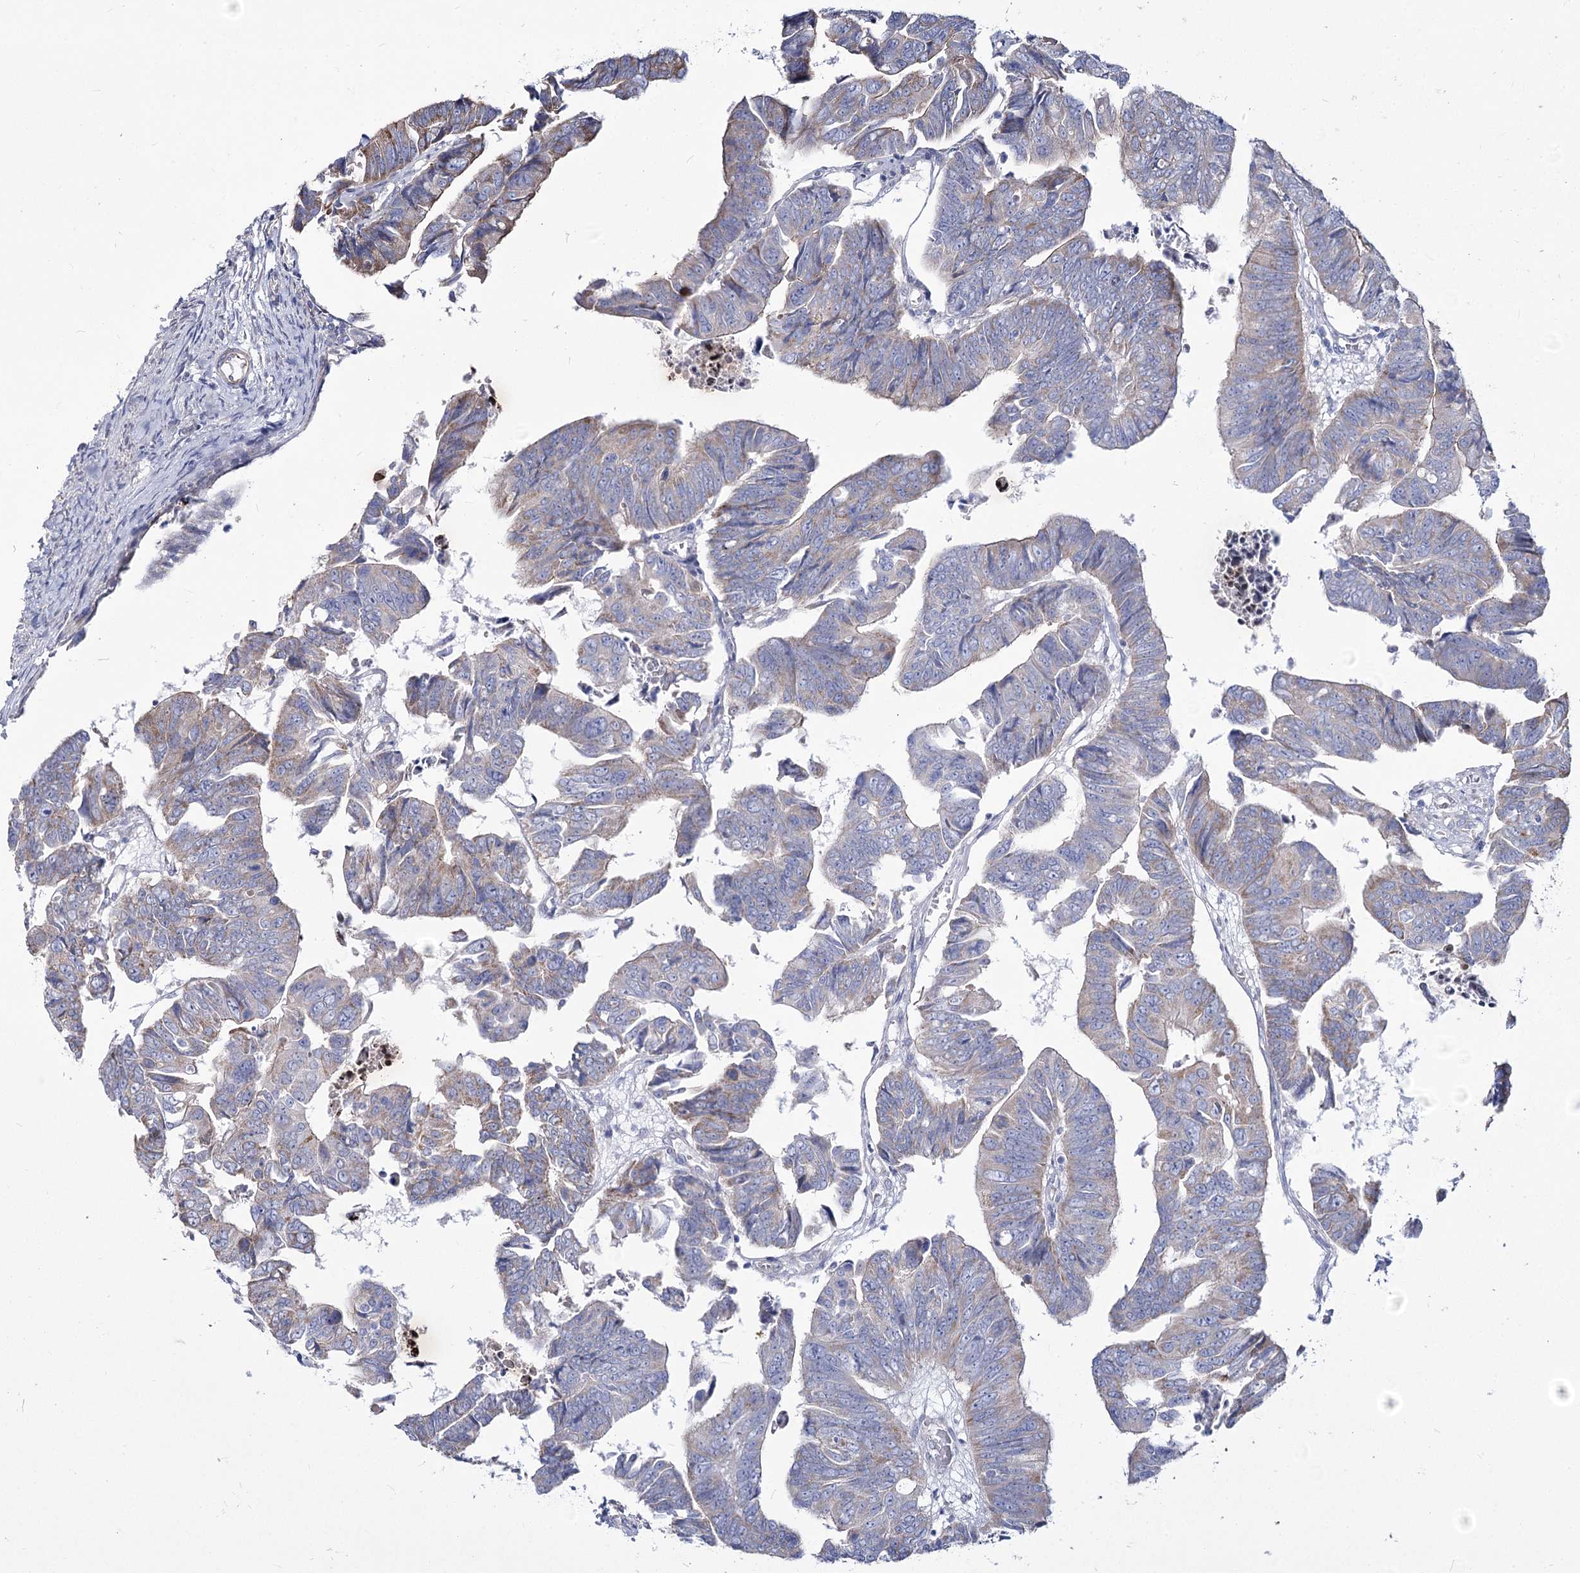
{"staining": {"intensity": "weak", "quantity": "<25%", "location": "cytoplasmic/membranous"}, "tissue": "colorectal cancer", "cell_type": "Tumor cells", "image_type": "cancer", "snomed": [{"axis": "morphology", "description": "Adenocarcinoma, NOS"}, {"axis": "topography", "description": "Rectum"}], "caption": "Immunohistochemistry micrograph of human colorectal cancer stained for a protein (brown), which displays no expression in tumor cells.", "gene": "ME3", "patient": {"sex": "female", "age": 65}}